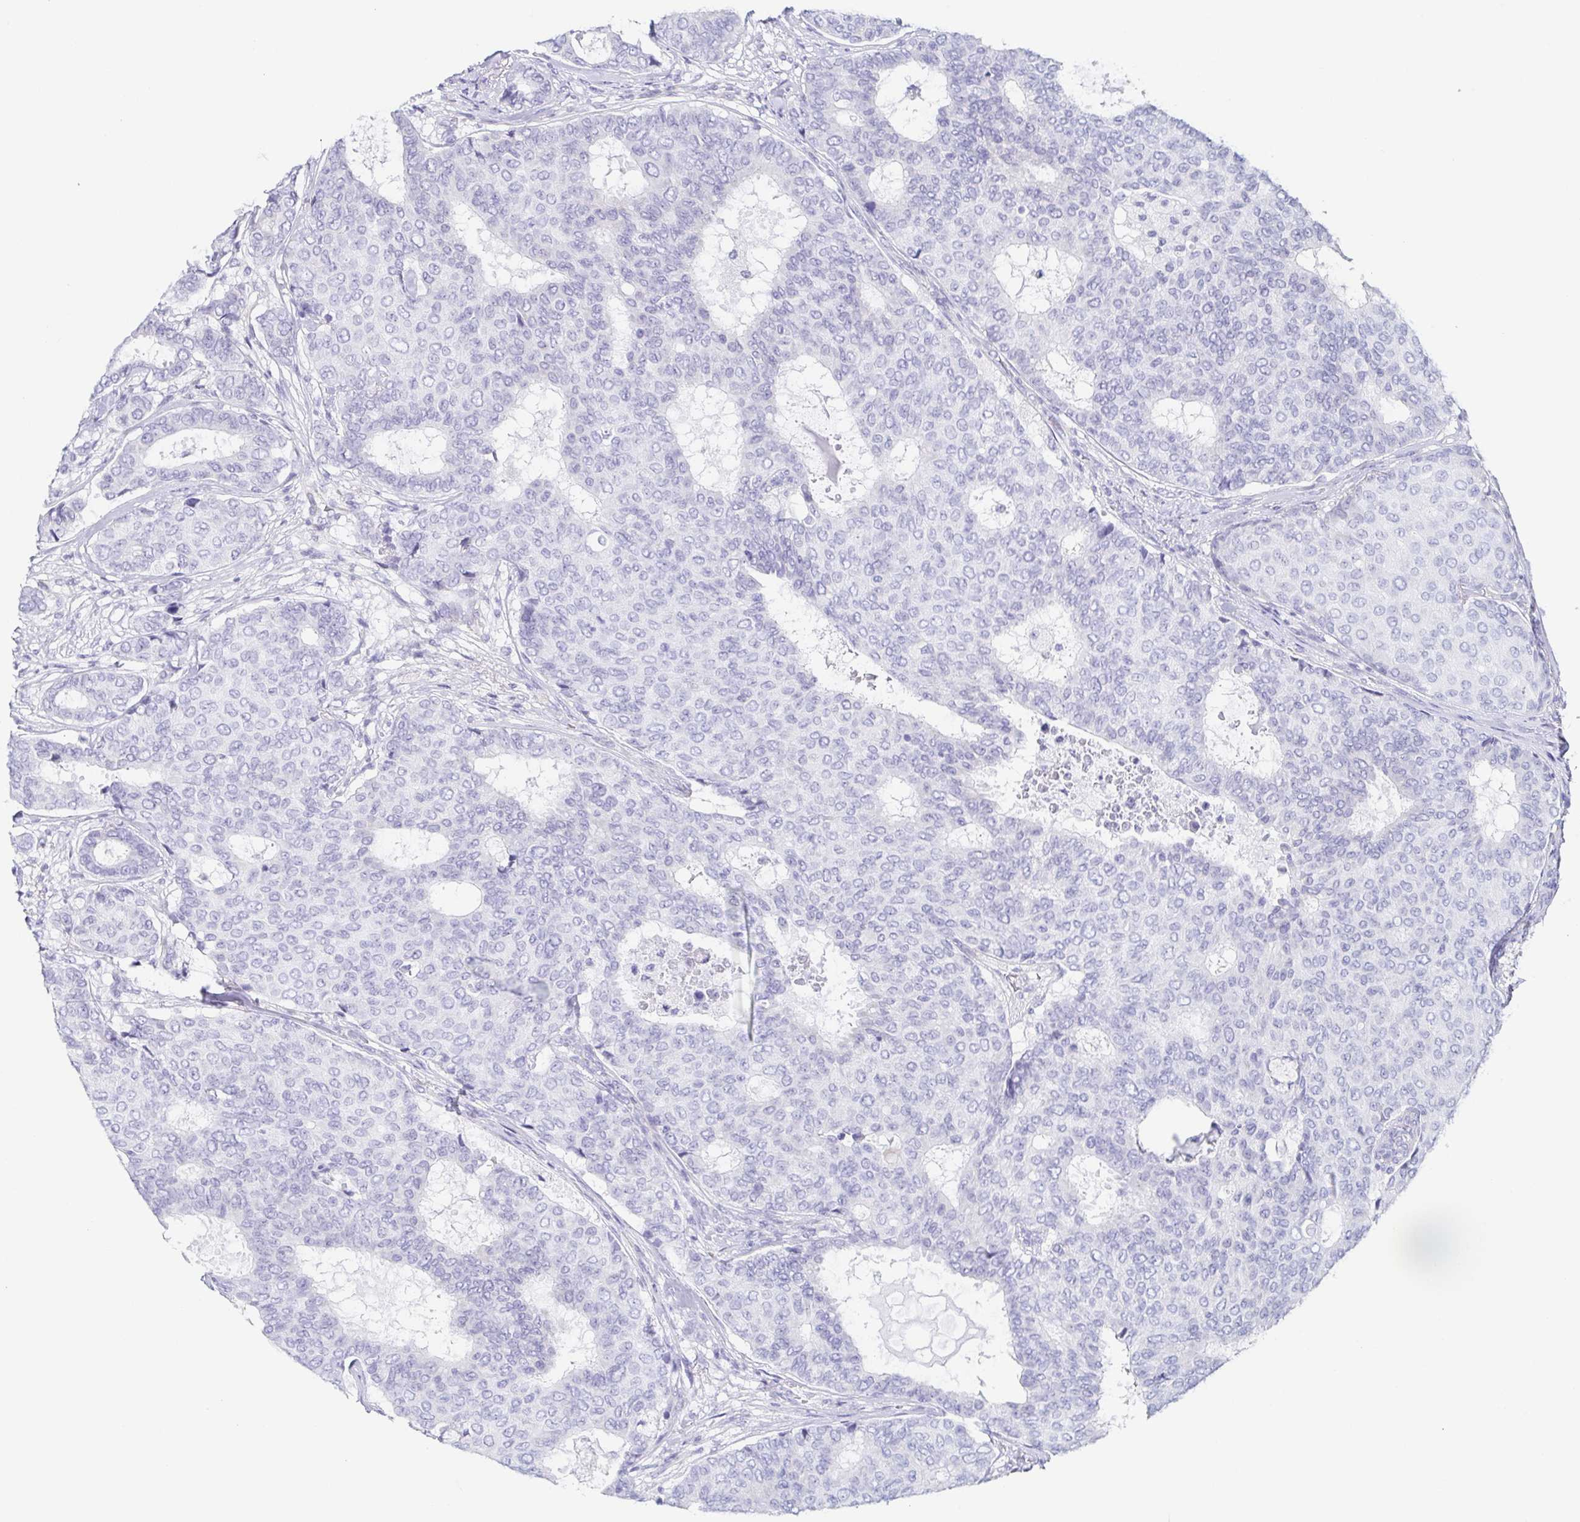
{"staining": {"intensity": "negative", "quantity": "none", "location": "none"}, "tissue": "breast cancer", "cell_type": "Tumor cells", "image_type": "cancer", "snomed": [{"axis": "morphology", "description": "Duct carcinoma"}, {"axis": "topography", "description": "Breast"}], "caption": "Invasive ductal carcinoma (breast) was stained to show a protein in brown. There is no significant staining in tumor cells.", "gene": "PRR27", "patient": {"sex": "female", "age": 75}}